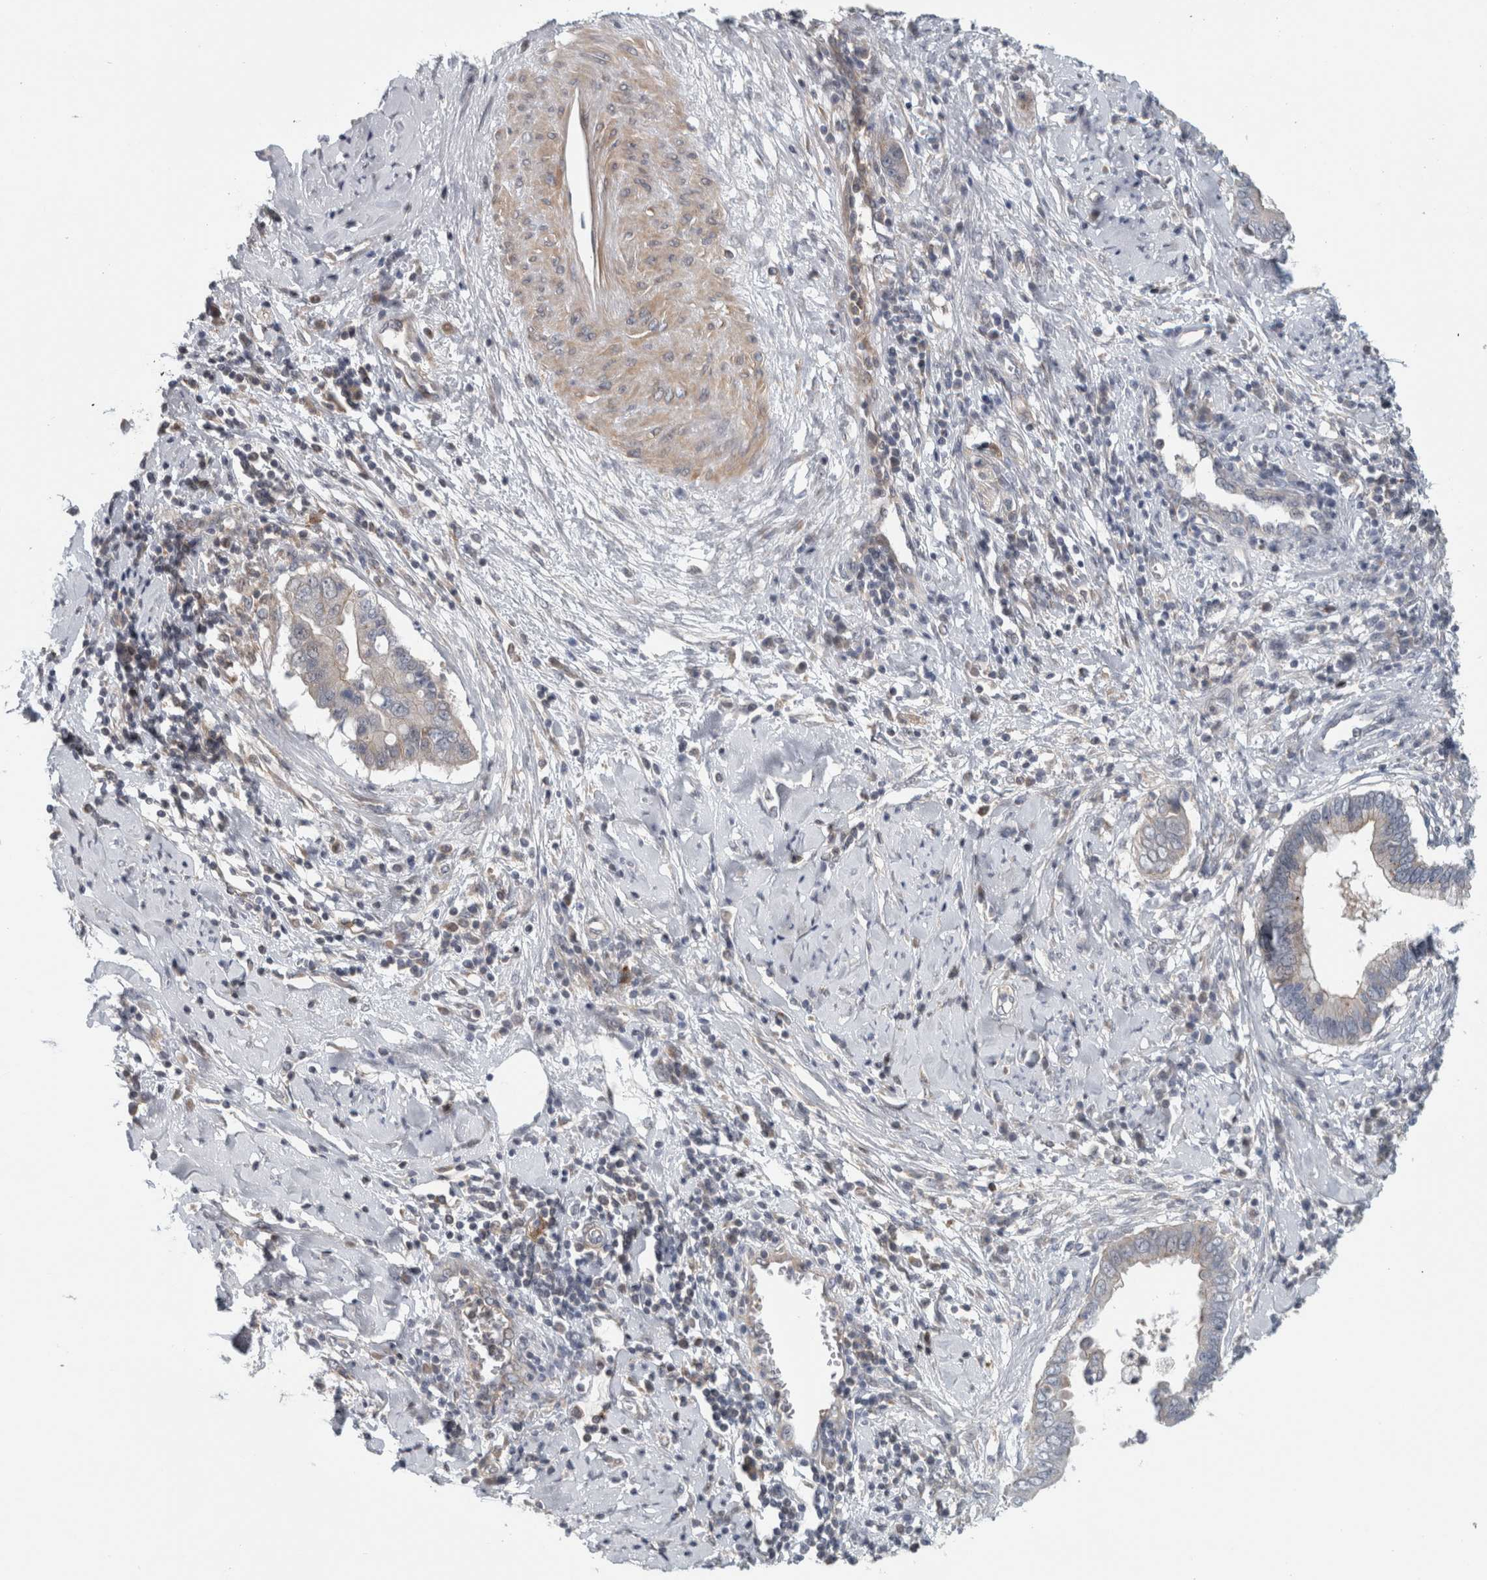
{"staining": {"intensity": "weak", "quantity": "<25%", "location": "cytoplasmic/membranous"}, "tissue": "cervical cancer", "cell_type": "Tumor cells", "image_type": "cancer", "snomed": [{"axis": "morphology", "description": "Adenocarcinoma, NOS"}, {"axis": "topography", "description": "Cervix"}], "caption": "Immunohistochemical staining of human adenocarcinoma (cervical) reveals no significant expression in tumor cells.", "gene": "ZNF804B", "patient": {"sex": "female", "age": 44}}